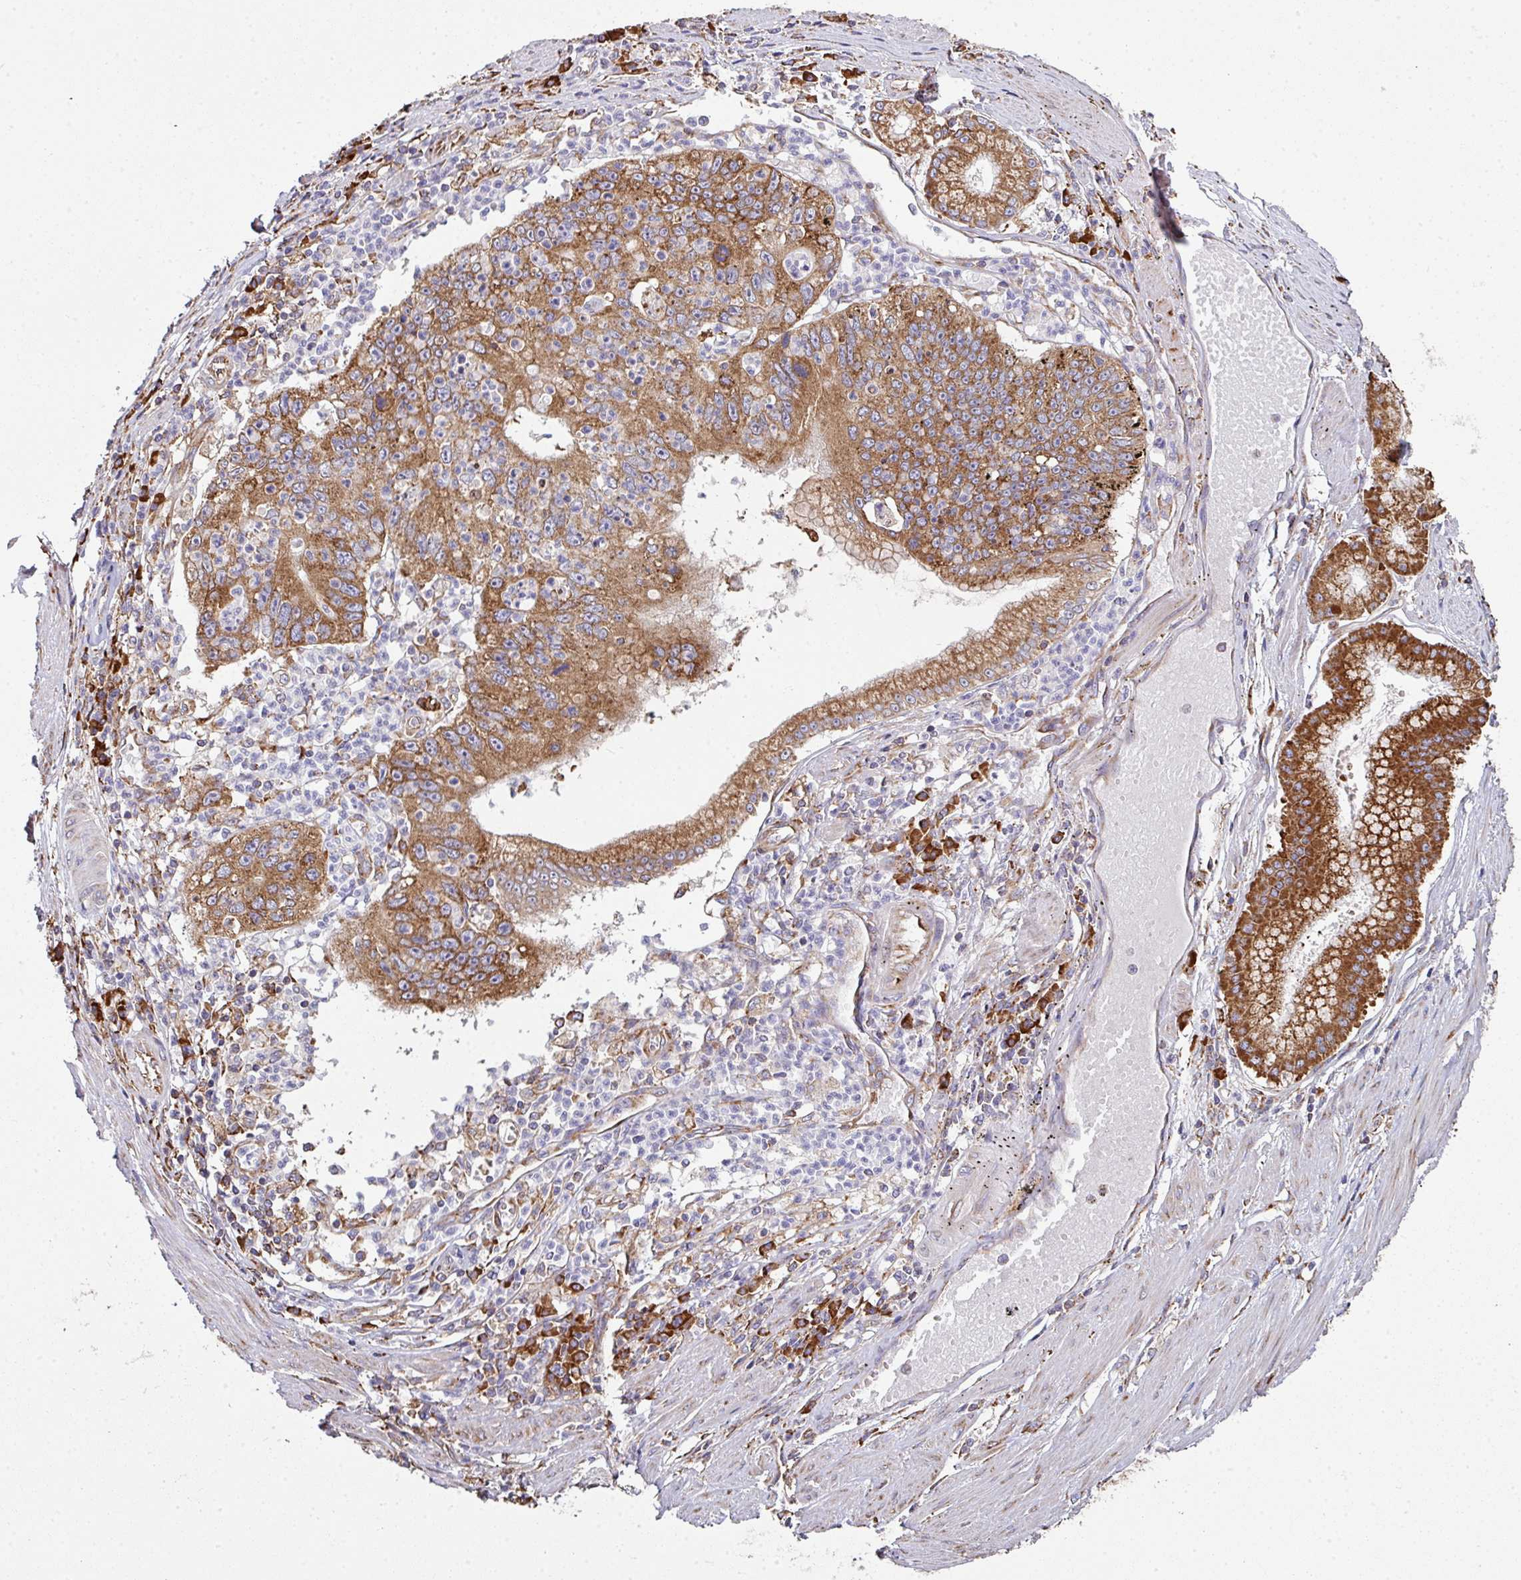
{"staining": {"intensity": "strong", "quantity": ">75%", "location": "cytoplasmic/membranous"}, "tissue": "stomach cancer", "cell_type": "Tumor cells", "image_type": "cancer", "snomed": [{"axis": "morphology", "description": "Adenocarcinoma, NOS"}, {"axis": "topography", "description": "Stomach"}], "caption": "There is high levels of strong cytoplasmic/membranous expression in tumor cells of stomach adenocarcinoma, as demonstrated by immunohistochemical staining (brown color).", "gene": "FAT4", "patient": {"sex": "male", "age": 59}}